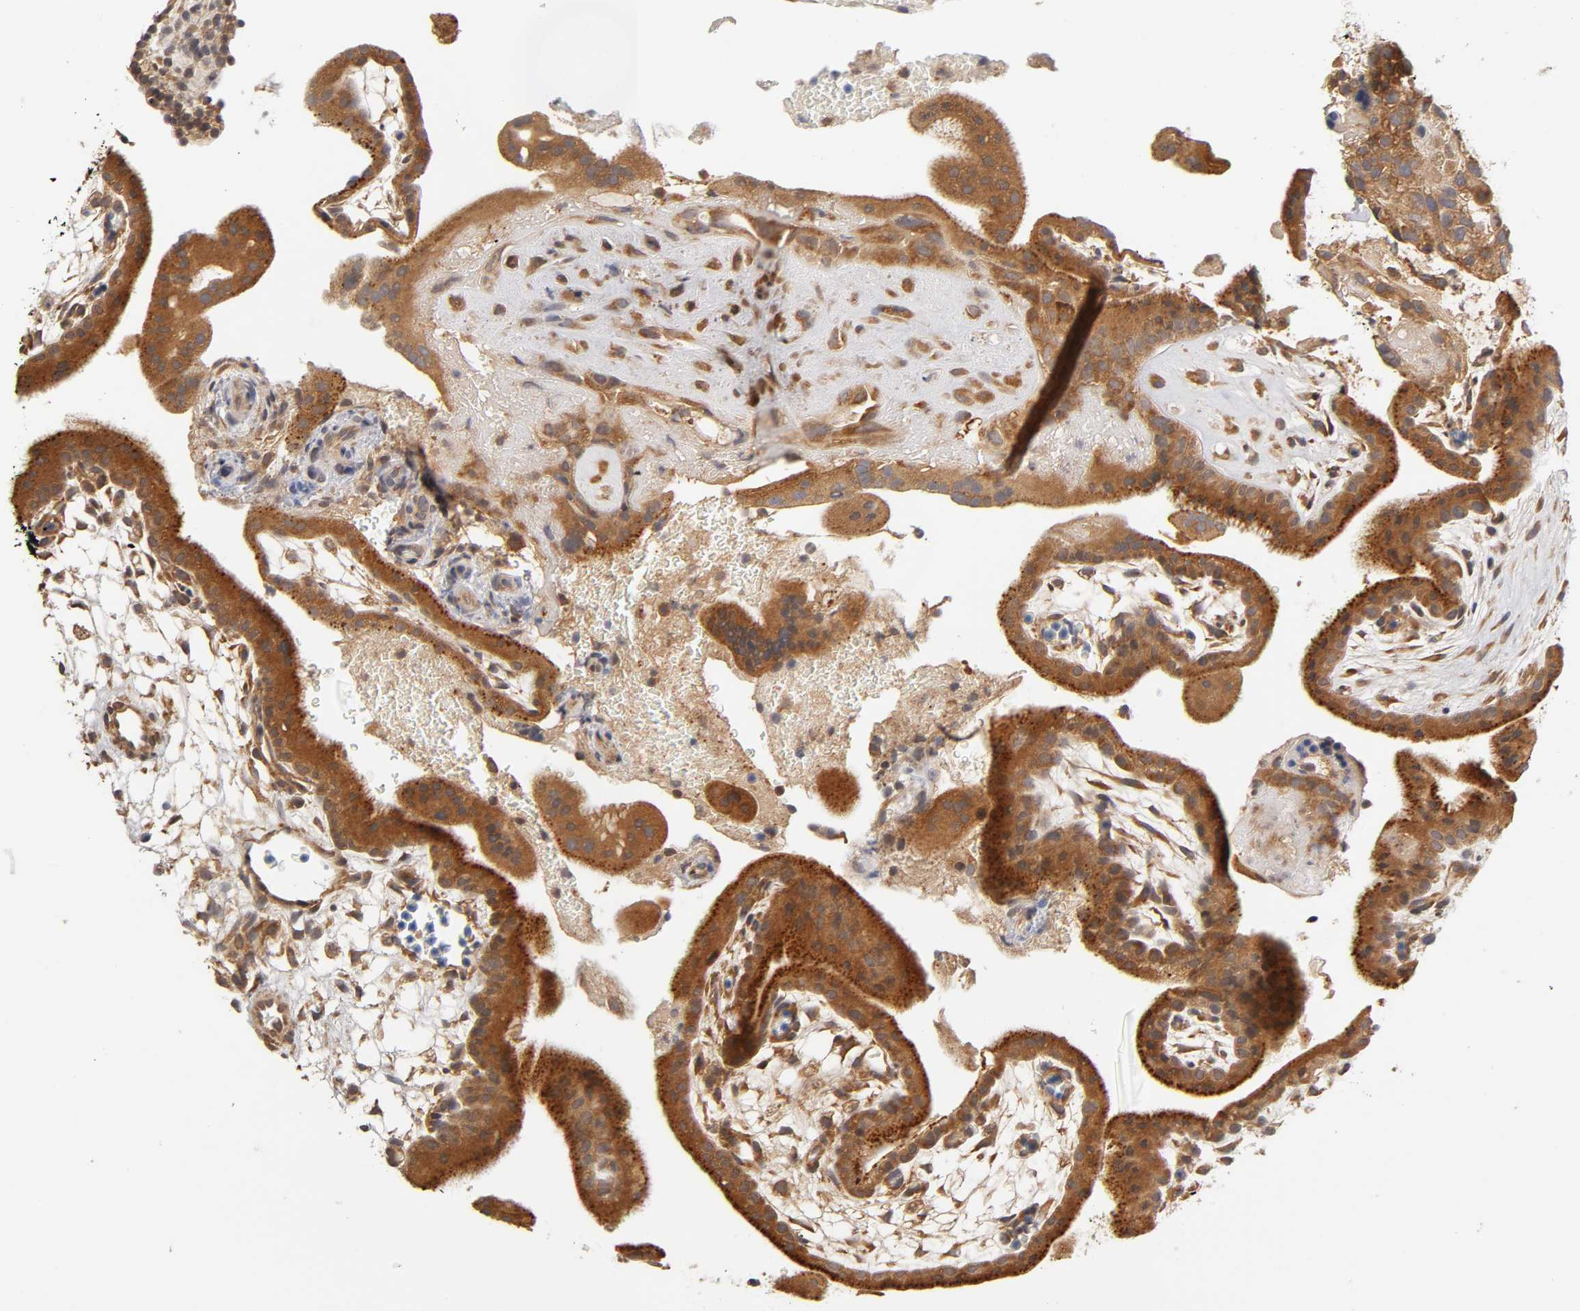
{"staining": {"intensity": "strong", "quantity": ">75%", "location": "cytoplasmic/membranous"}, "tissue": "placenta", "cell_type": "Decidual cells", "image_type": "normal", "snomed": [{"axis": "morphology", "description": "Normal tissue, NOS"}, {"axis": "topography", "description": "Placenta"}], "caption": "IHC photomicrograph of unremarkable placenta: human placenta stained using IHC exhibits high levels of strong protein expression localized specifically in the cytoplasmic/membranous of decidual cells, appearing as a cytoplasmic/membranous brown color.", "gene": "RPS29", "patient": {"sex": "female", "age": 19}}